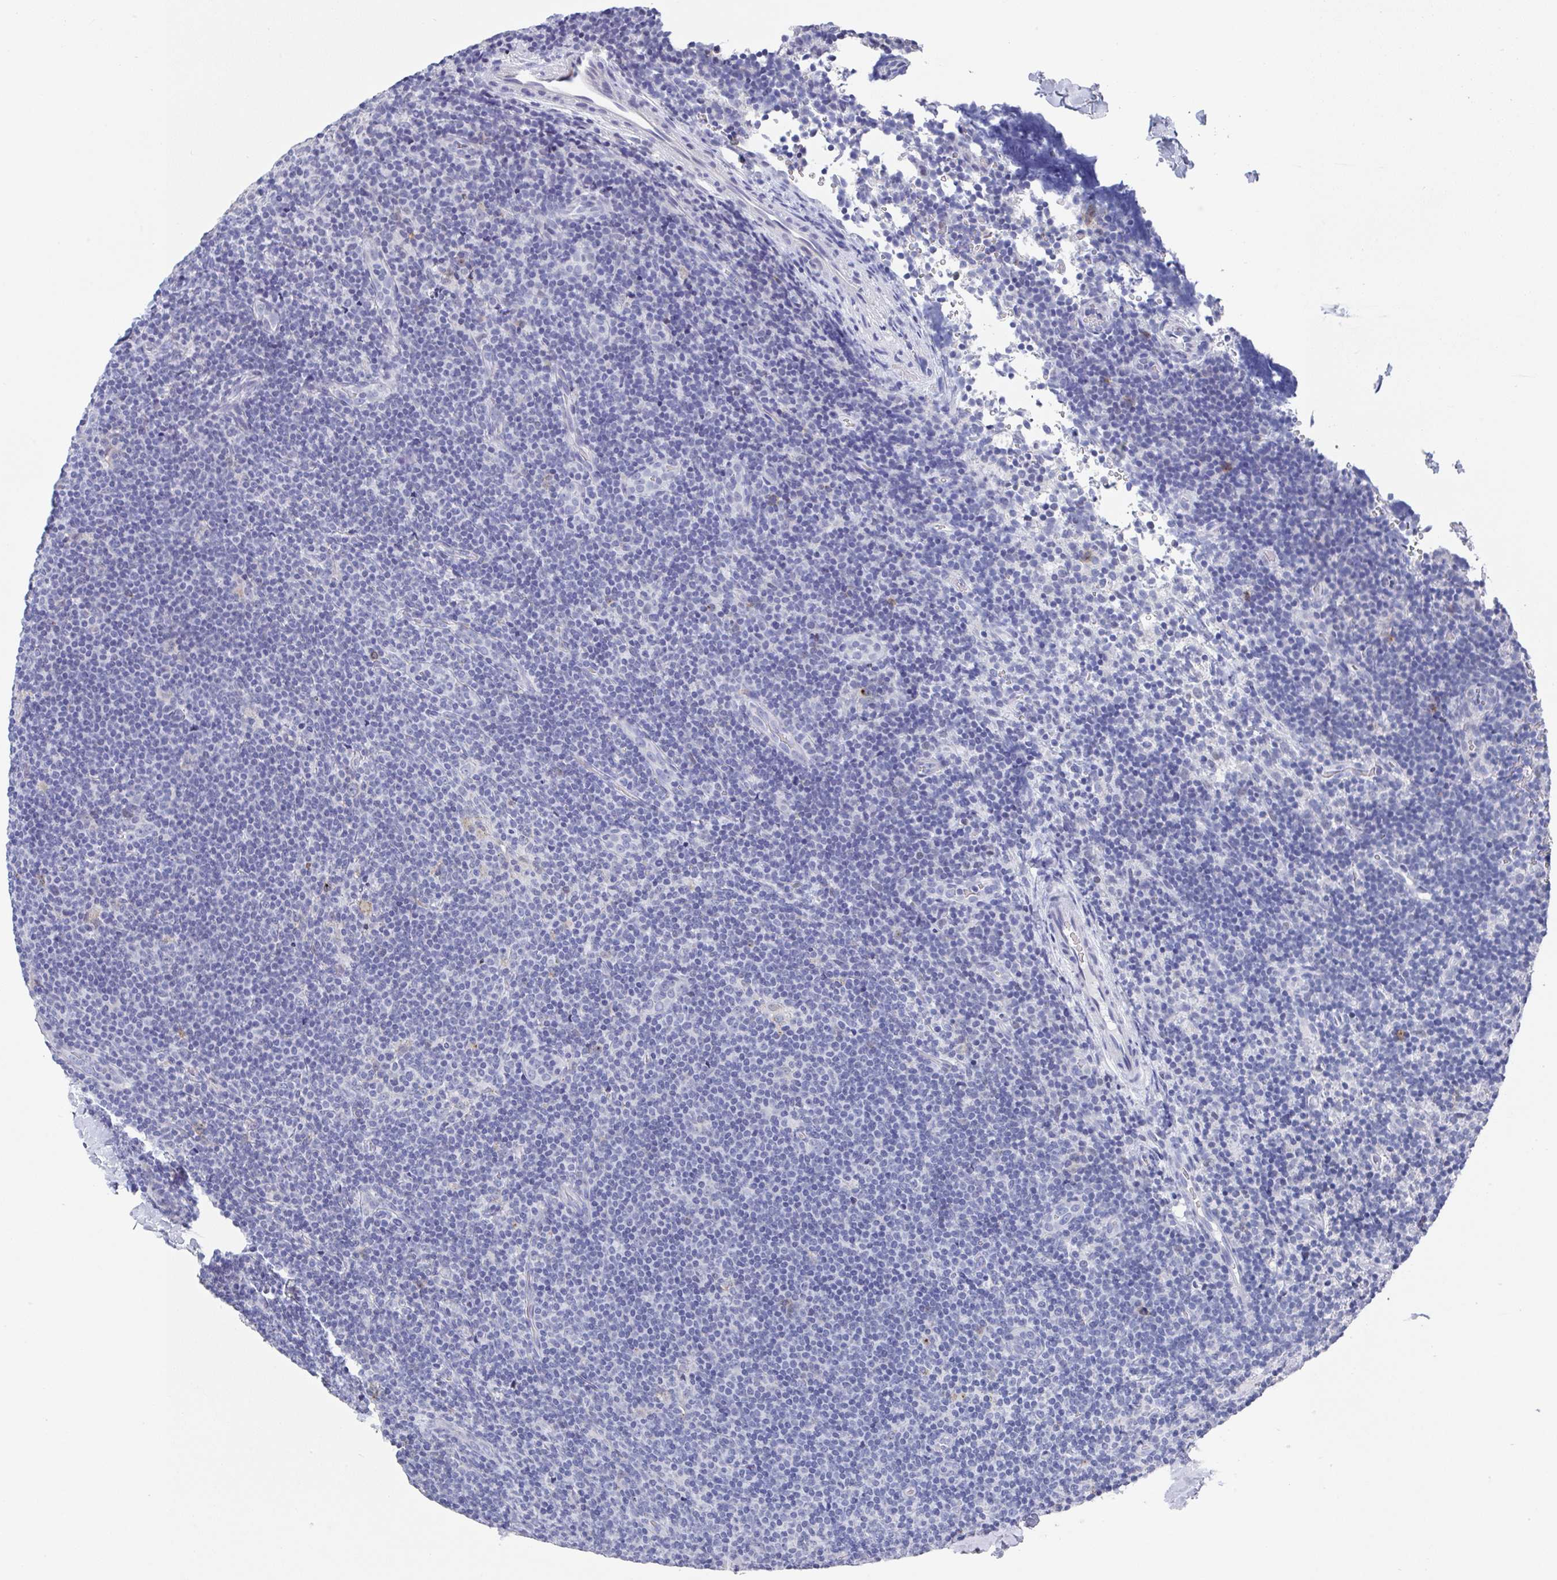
{"staining": {"intensity": "negative", "quantity": "none", "location": "none"}, "tissue": "lymphoma", "cell_type": "Tumor cells", "image_type": "cancer", "snomed": [{"axis": "morphology", "description": "Hodgkin's disease, NOS"}, {"axis": "topography", "description": "Lymph node"}], "caption": "Image shows no significant protein positivity in tumor cells of Hodgkin's disease.", "gene": "TNFRSF8", "patient": {"sex": "female", "age": 57}}